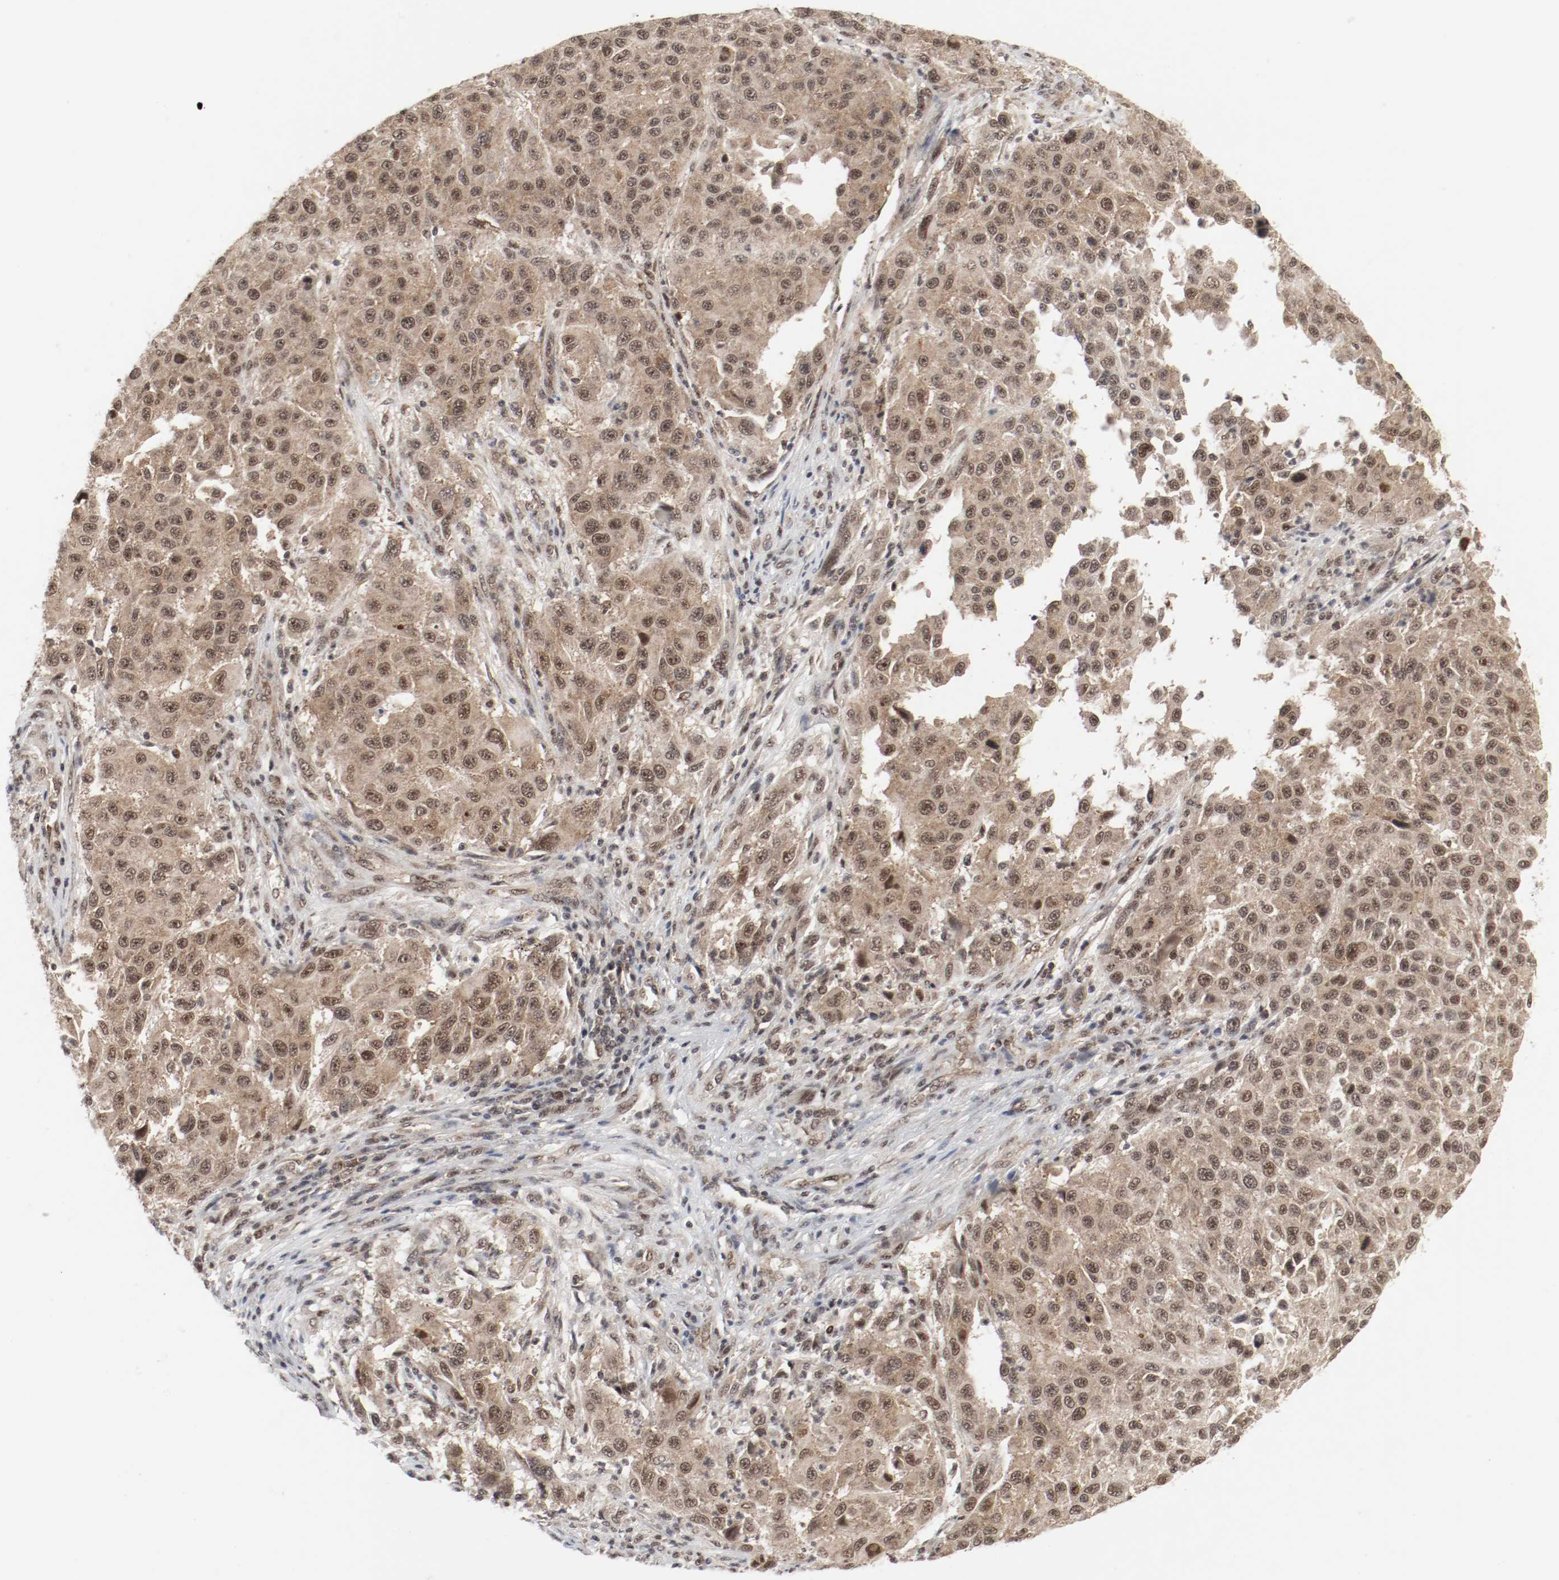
{"staining": {"intensity": "moderate", "quantity": ">75%", "location": "cytoplasmic/membranous,nuclear"}, "tissue": "melanoma", "cell_type": "Tumor cells", "image_type": "cancer", "snomed": [{"axis": "morphology", "description": "Malignant melanoma, Metastatic site"}, {"axis": "topography", "description": "Lymph node"}], "caption": "The immunohistochemical stain labels moderate cytoplasmic/membranous and nuclear staining in tumor cells of malignant melanoma (metastatic site) tissue.", "gene": "CSNK2B", "patient": {"sex": "male", "age": 61}}